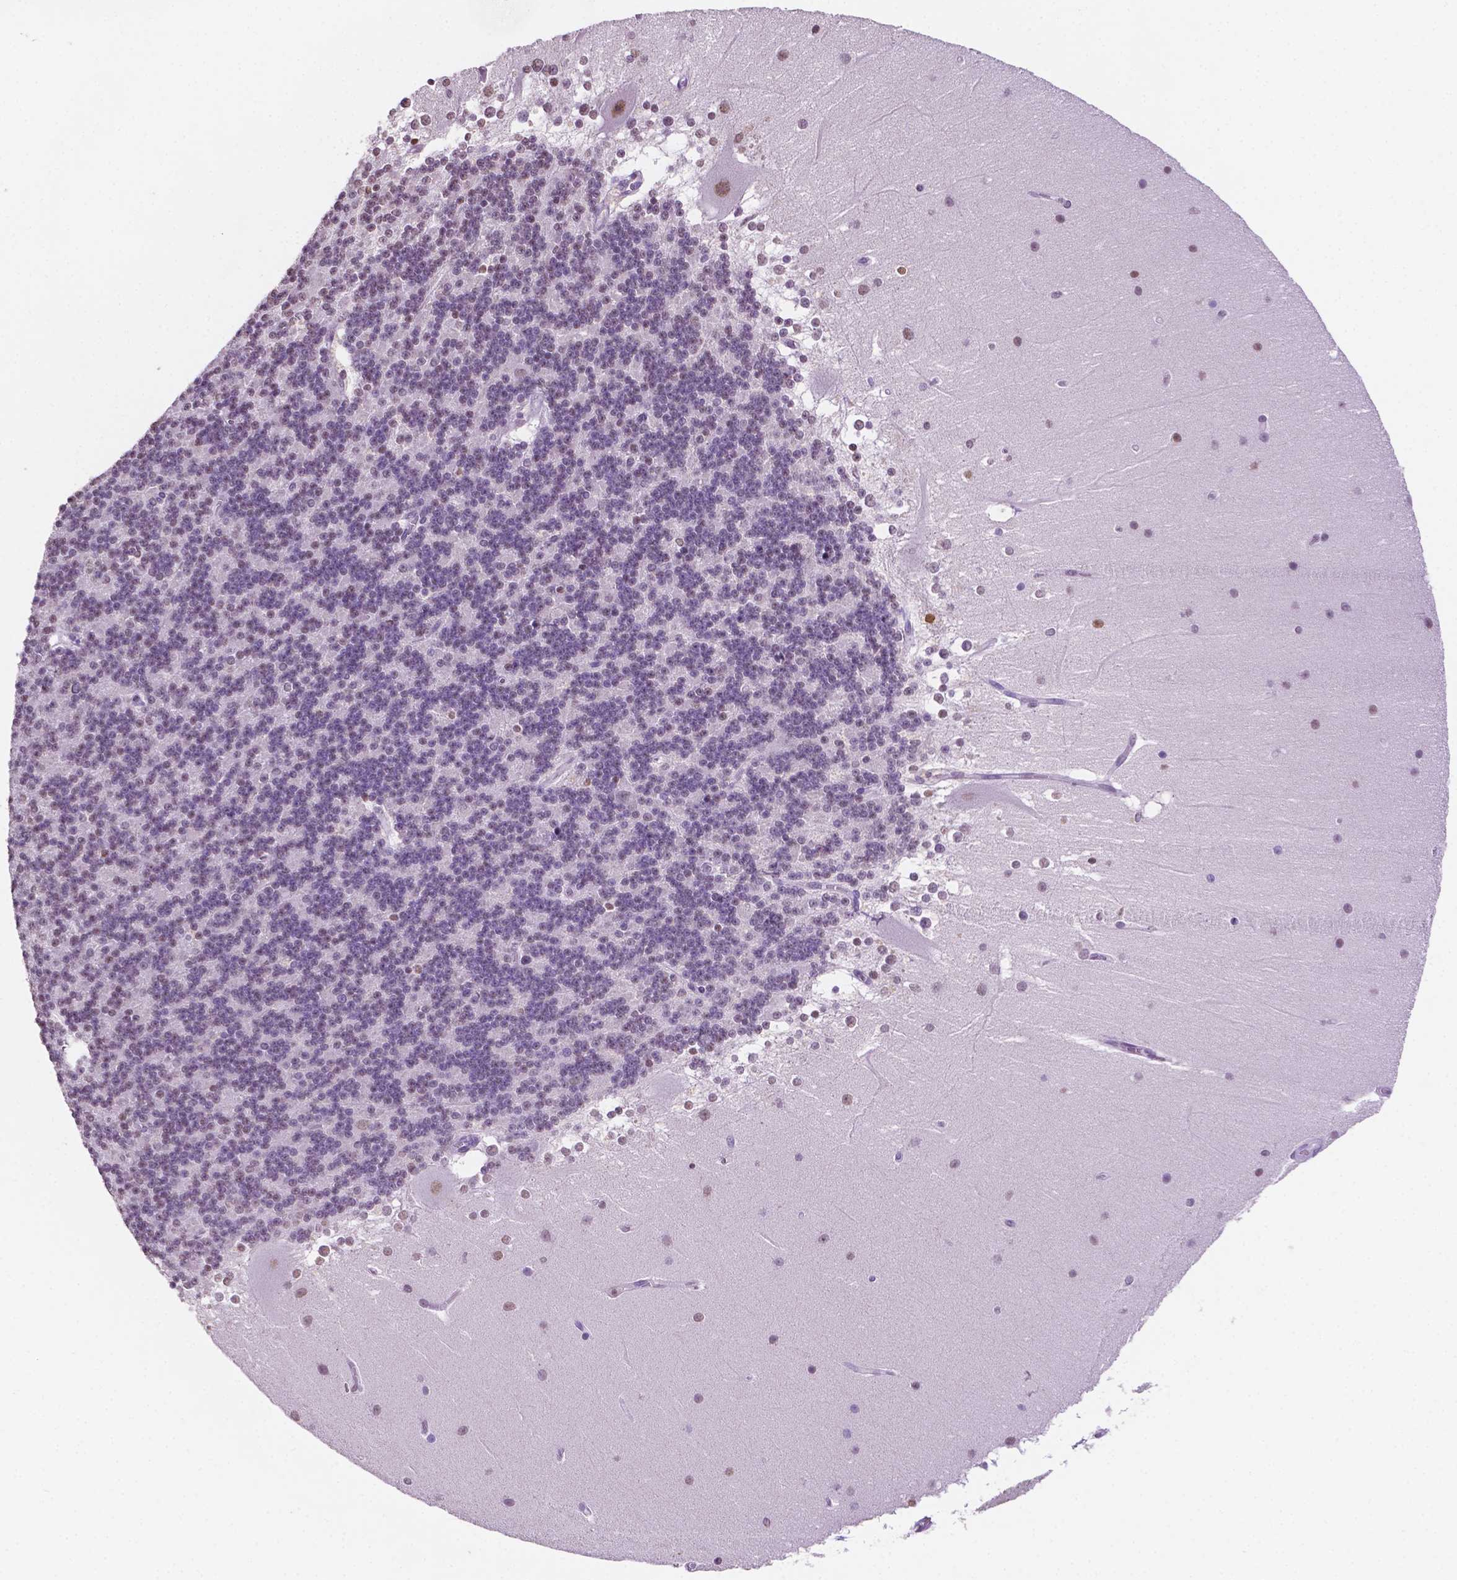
{"staining": {"intensity": "moderate", "quantity": "25%-75%", "location": "nuclear"}, "tissue": "cerebellum", "cell_type": "Cells in granular layer", "image_type": "normal", "snomed": [{"axis": "morphology", "description": "Normal tissue, NOS"}, {"axis": "topography", "description": "Cerebellum"}], "caption": "A medium amount of moderate nuclear expression is identified in approximately 25%-75% of cells in granular layer in benign cerebellum. (DAB IHC with brightfield microscopy, high magnification).", "gene": "PTPN6", "patient": {"sex": "female", "age": 19}}